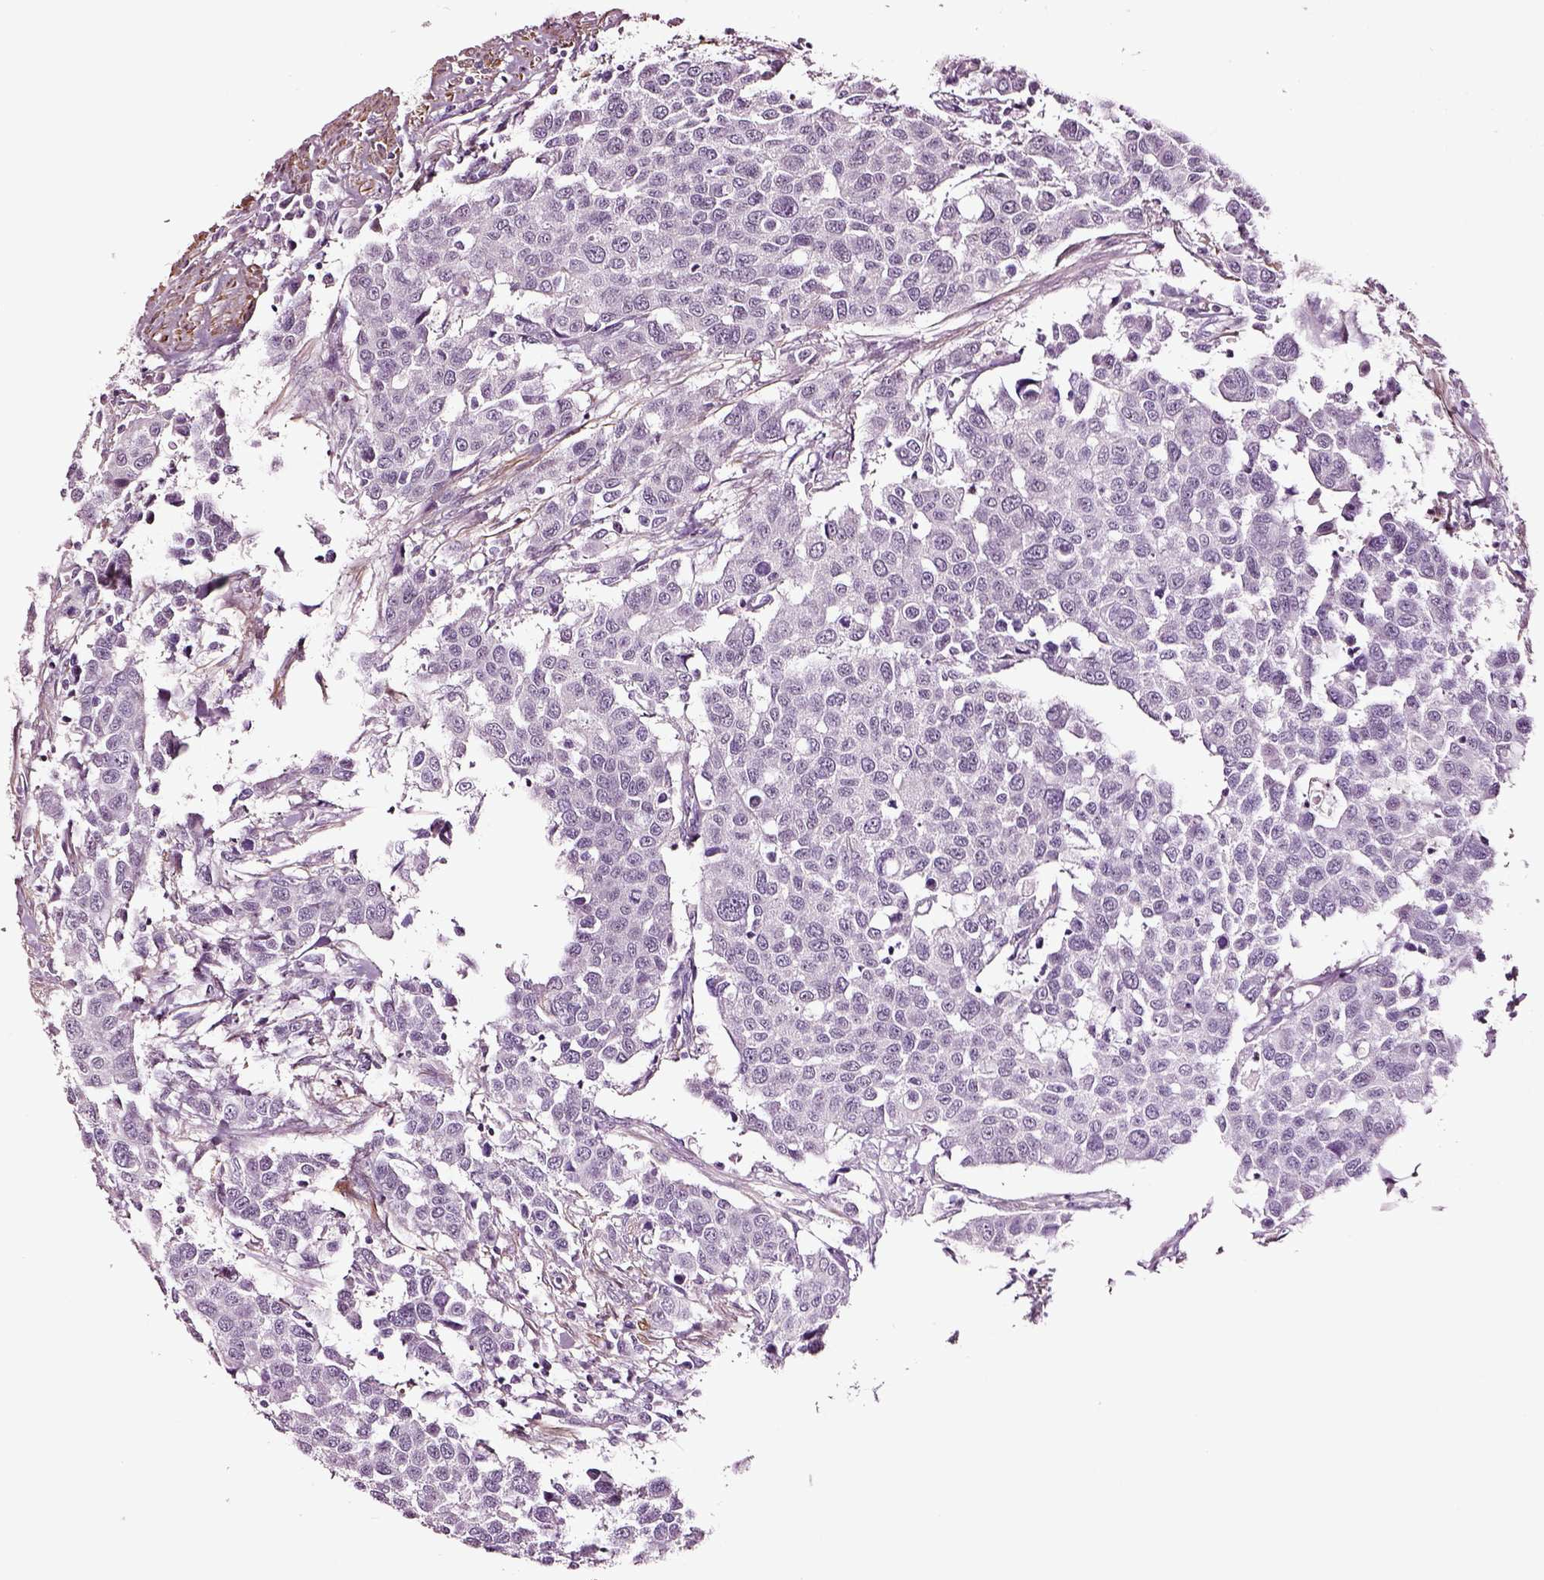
{"staining": {"intensity": "negative", "quantity": "none", "location": "none"}, "tissue": "urothelial cancer", "cell_type": "Tumor cells", "image_type": "cancer", "snomed": [{"axis": "morphology", "description": "Urothelial carcinoma, High grade"}, {"axis": "topography", "description": "Urinary bladder"}], "caption": "DAB (3,3'-diaminobenzidine) immunohistochemical staining of human urothelial cancer reveals no significant staining in tumor cells.", "gene": "SOX10", "patient": {"sex": "female", "age": 58}}